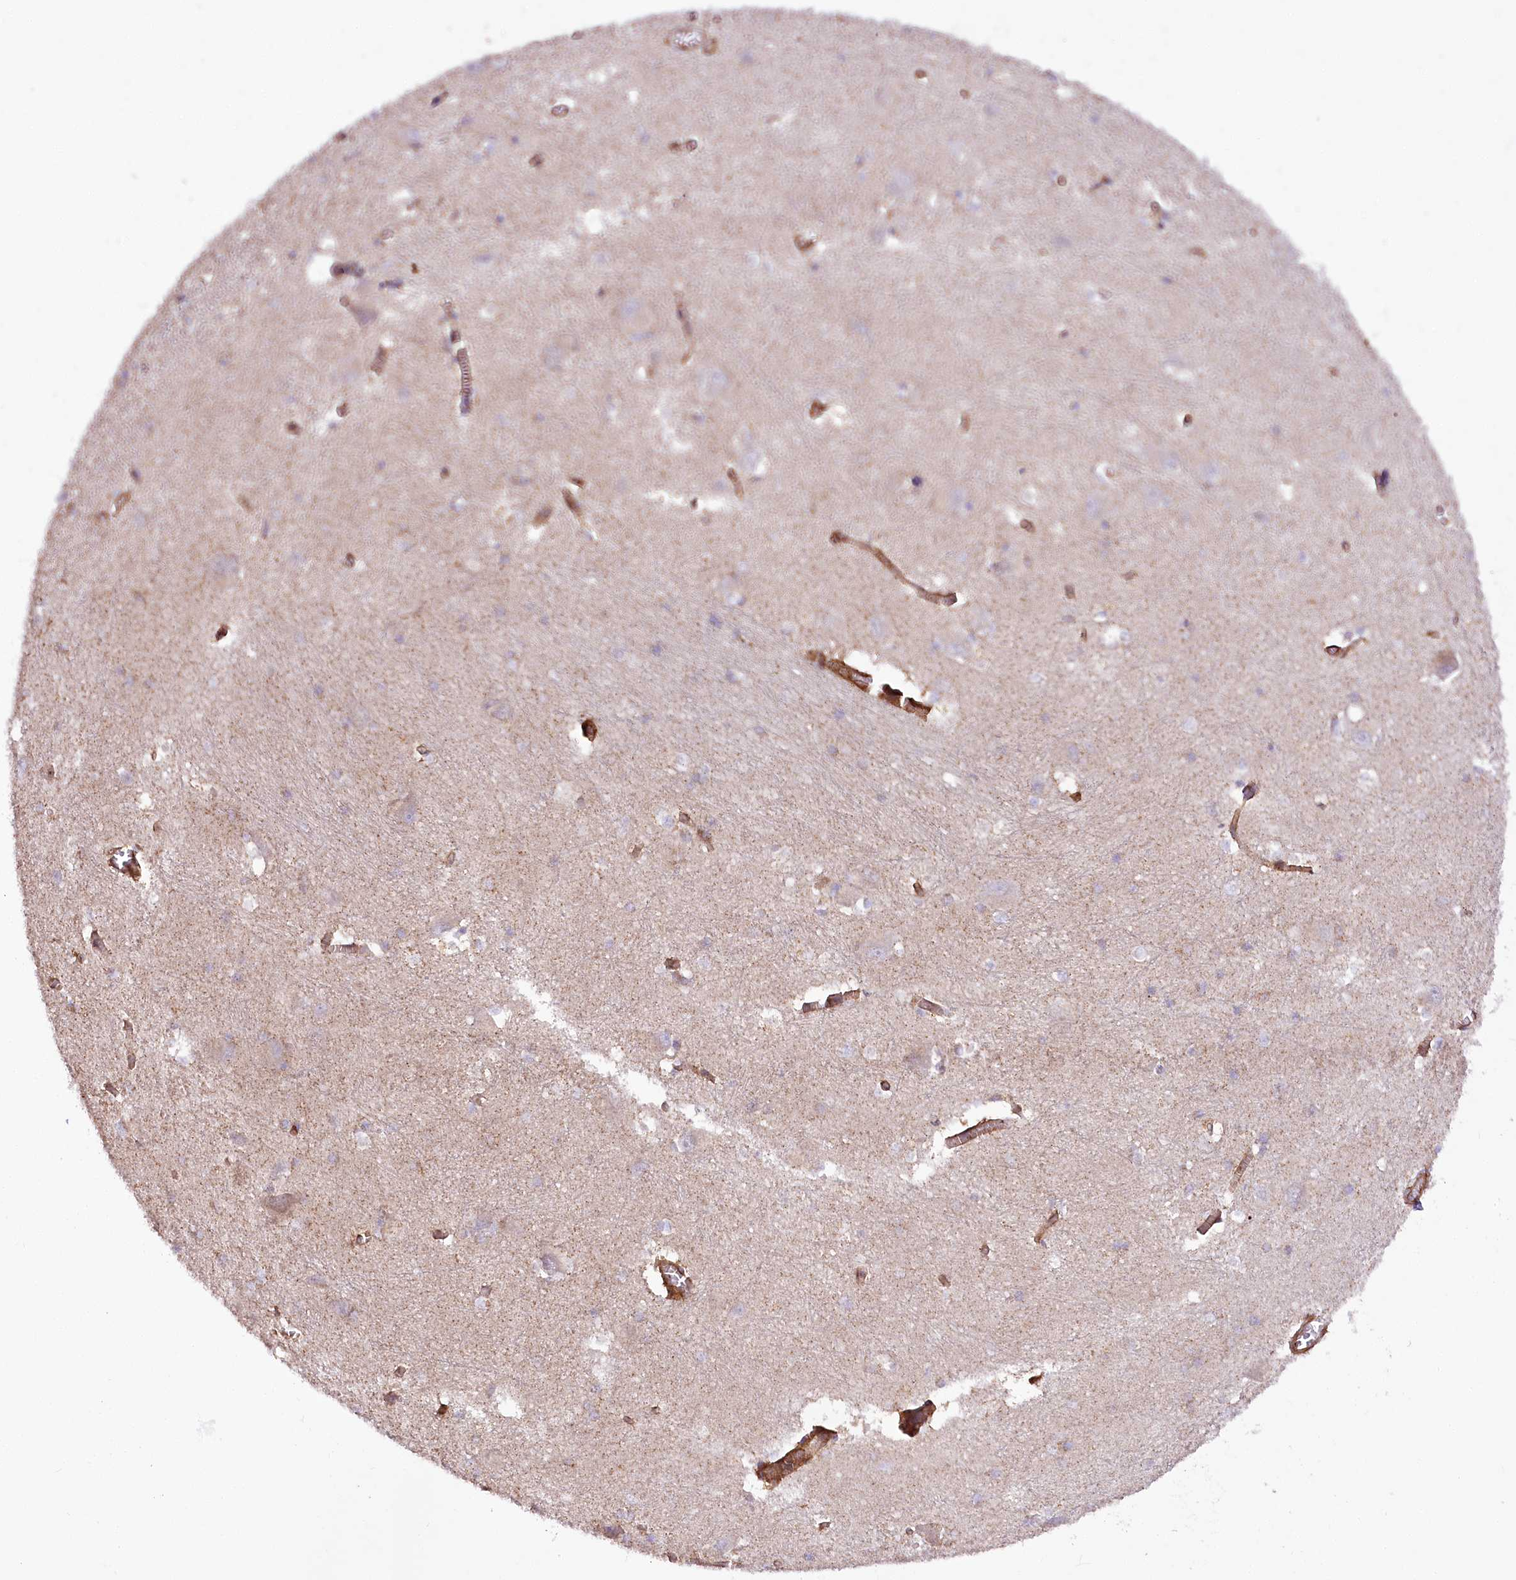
{"staining": {"intensity": "negative", "quantity": "none", "location": "none"}, "tissue": "caudate", "cell_type": "Glial cells", "image_type": "normal", "snomed": [{"axis": "morphology", "description": "Normal tissue, NOS"}, {"axis": "topography", "description": "Lateral ventricle wall"}], "caption": "Immunohistochemistry of unremarkable caudate displays no staining in glial cells. Brightfield microscopy of immunohistochemistry stained with DAB (brown) and hematoxylin (blue), captured at high magnification.", "gene": "SYNPO2", "patient": {"sex": "male", "age": 37}}